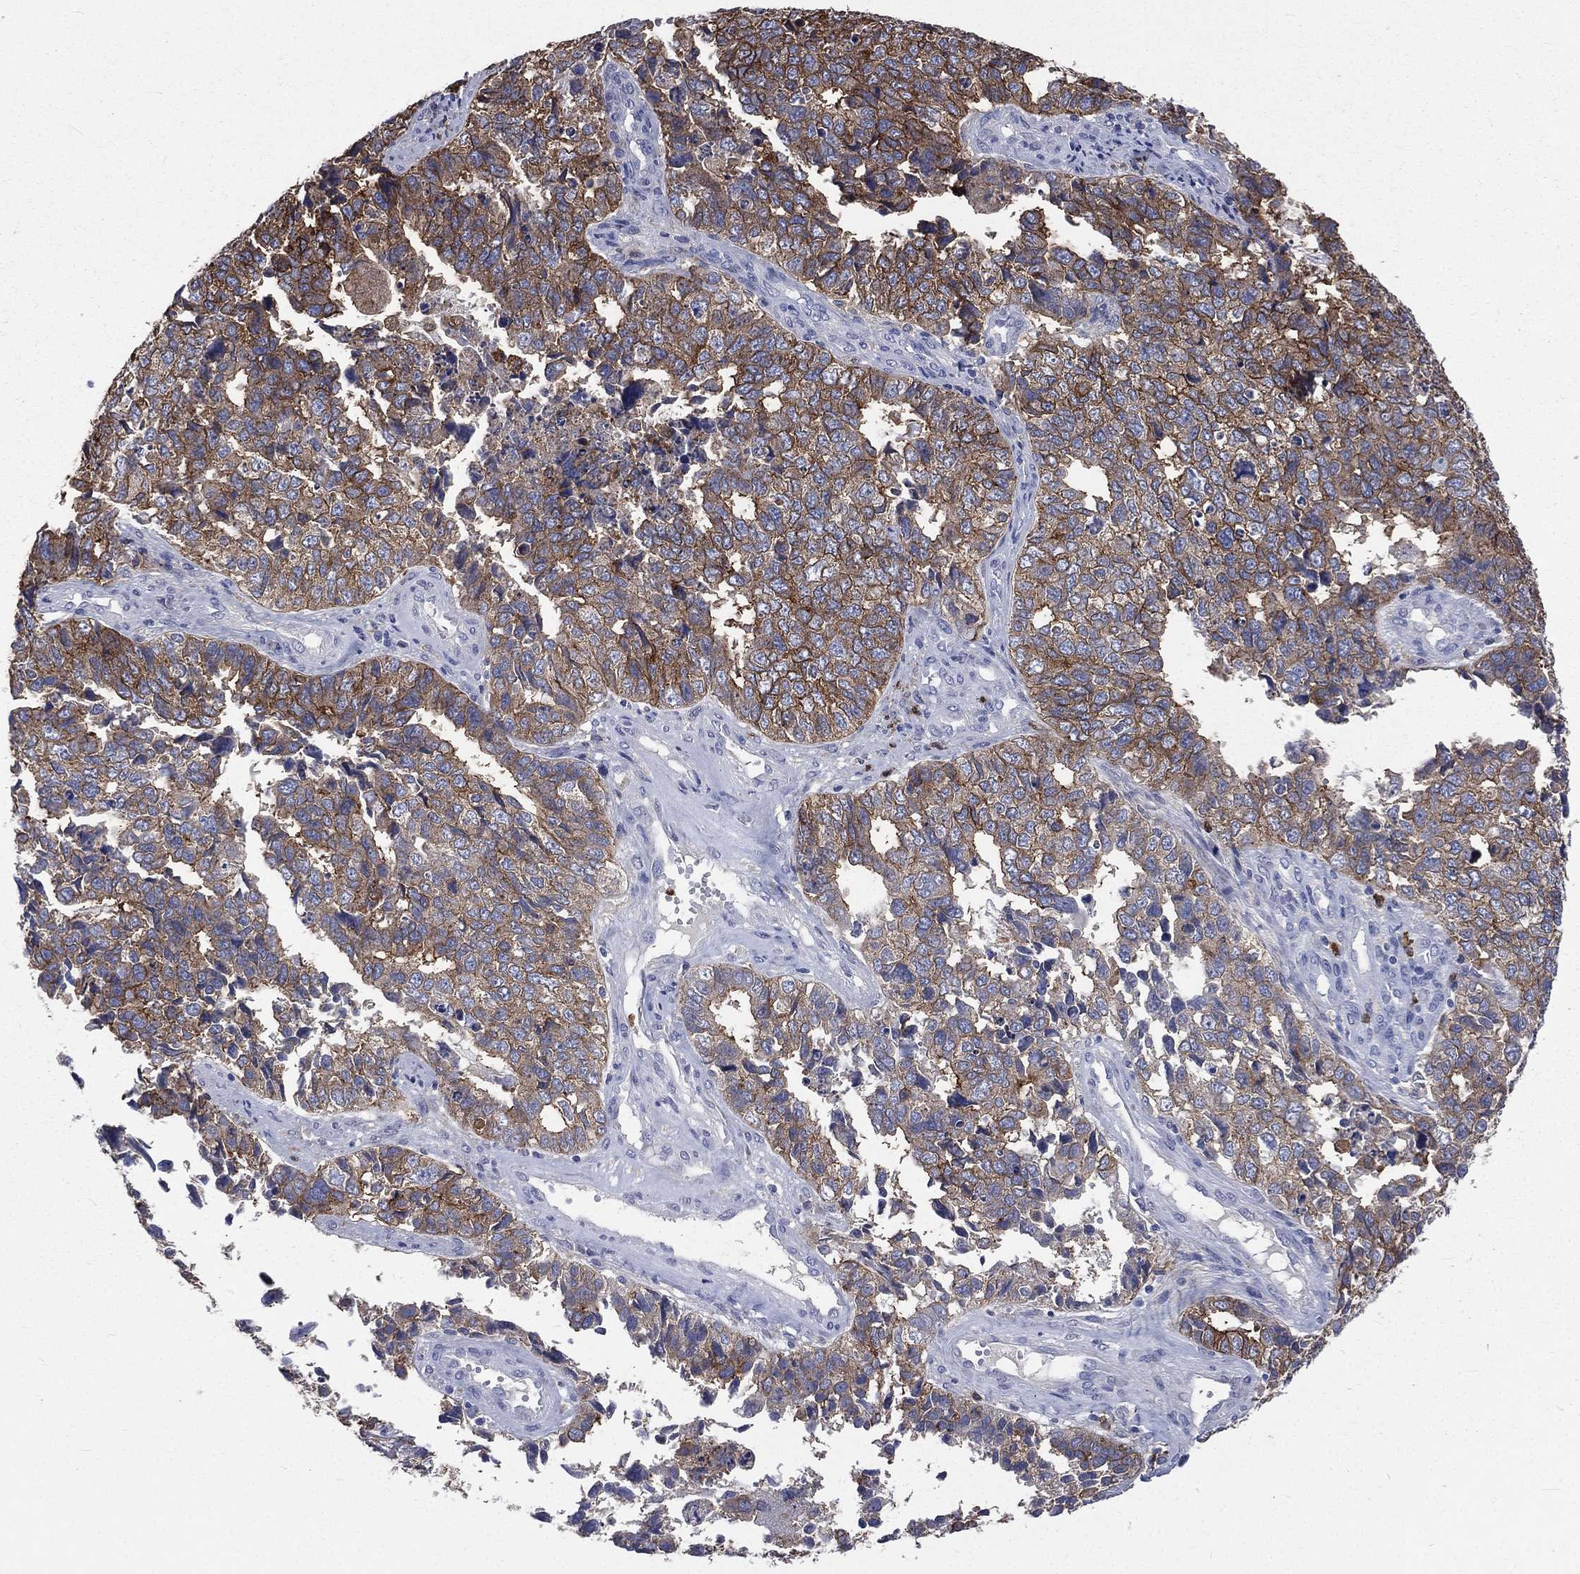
{"staining": {"intensity": "moderate", "quantity": ">75%", "location": "cytoplasmic/membranous"}, "tissue": "cervical cancer", "cell_type": "Tumor cells", "image_type": "cancer", "snomed": [{"axis": "morphology", "description": "Squamous cell carcinoma, NOS"}, {"axis": "topography", "description": "Cervix"}], "caption": "Immunohistochemical staining of cervical cancer shows moderate cytoplasmic/membranous protein expression in about >75% of tumor cells. (DAB (3,3'-diaminobenzidine) IHC, brown staining for protein, blue staining for nuclei).", "gene": "BASP1", "patient": {"sex": "female", "age": 63}}